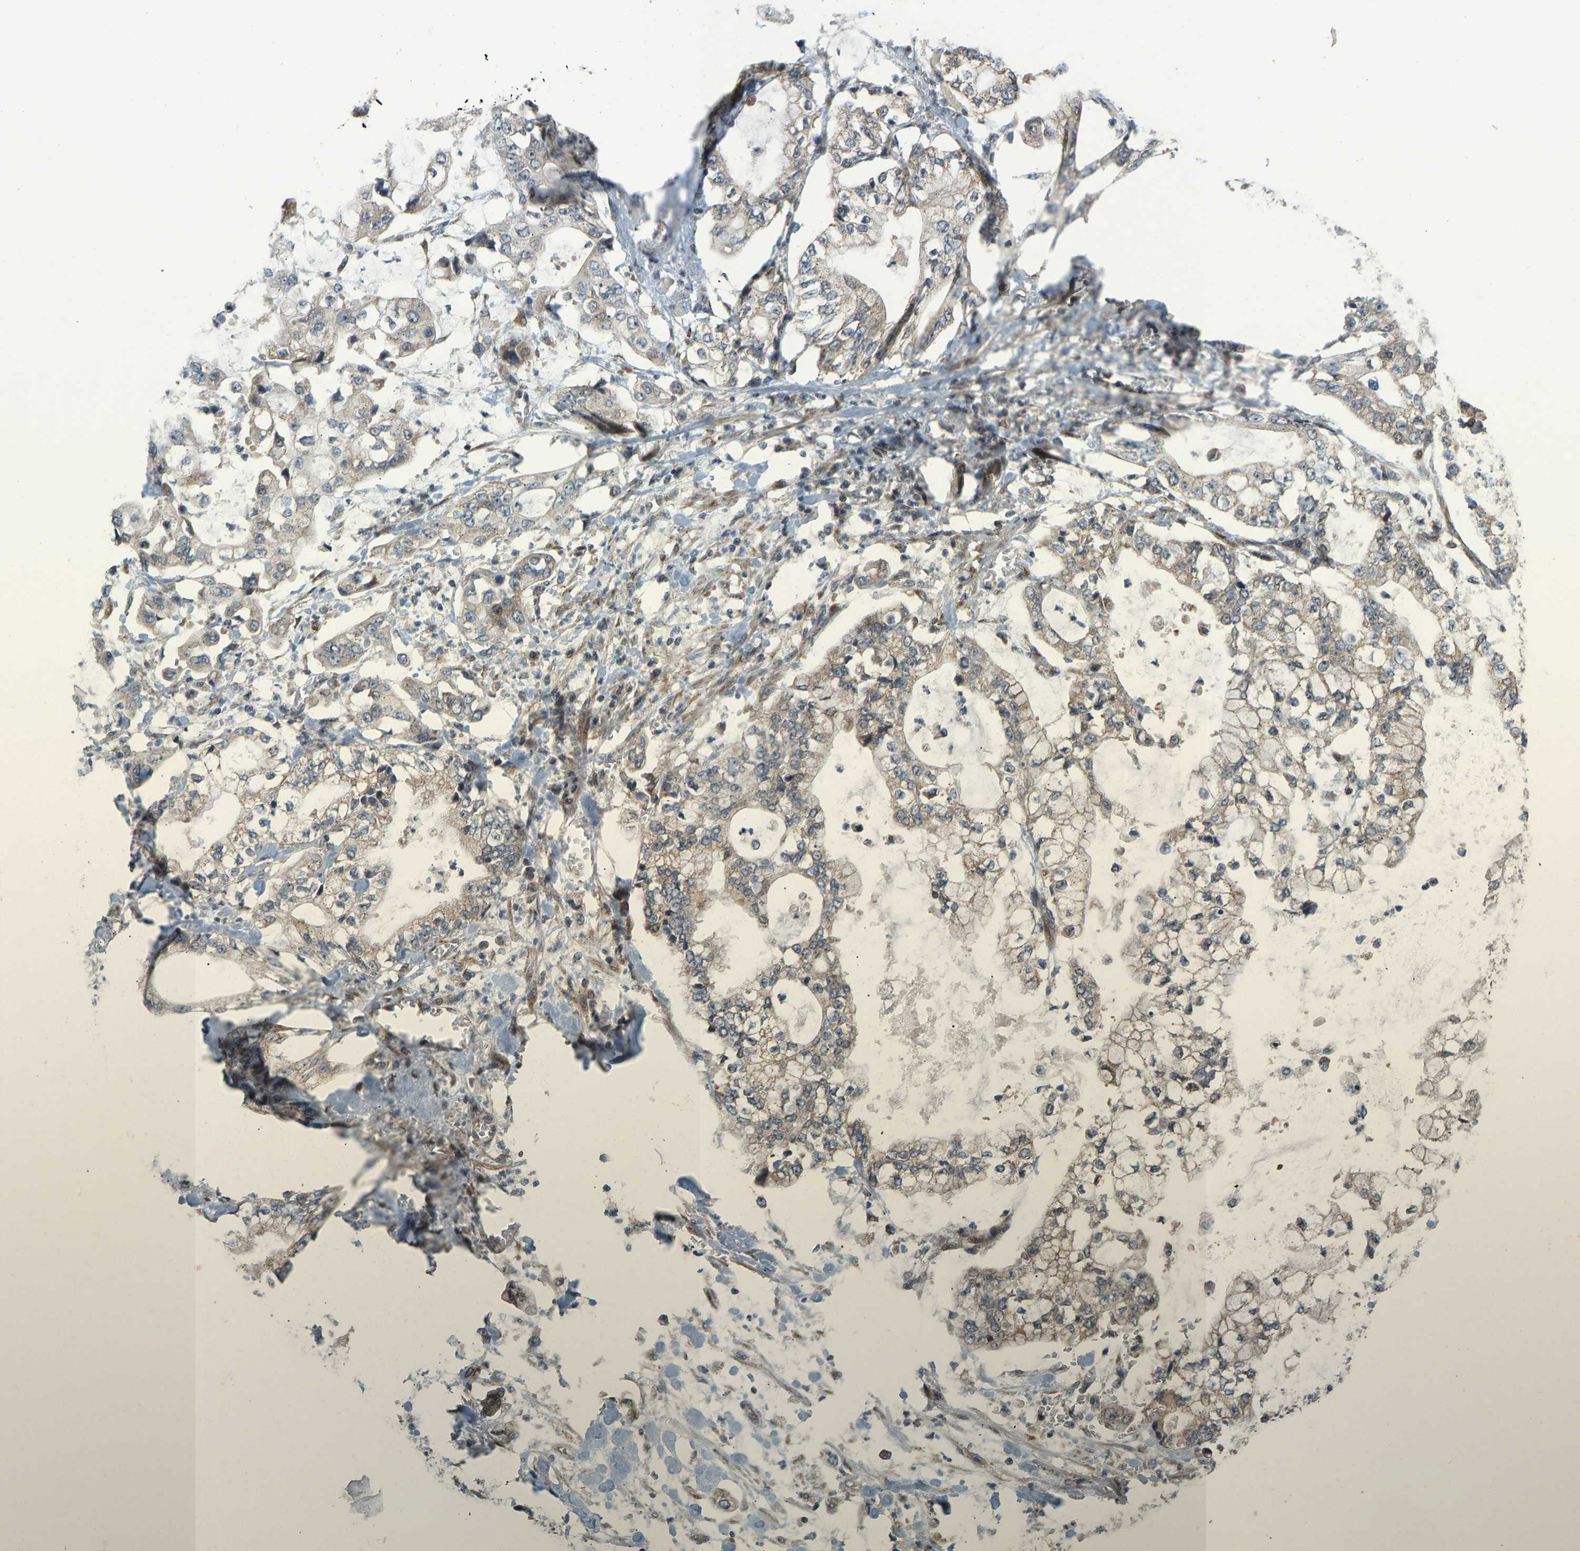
{"staining": {"intensity": "weak", "quantity": ">75%", "location": "cytoplasmic/membranous"}, "tissue": "stomach cancer", "cell_type": "Tumor cells", "image_type": "cancer", "snomed": [{"axis": "morphology", "description": "Adenocarcinoma, NOS"}, {"axis": "topography", "description": "Stomach"}], "caption": "Protein analysis of stomach cancer (adenocarcinoma) tissue displays weak cytoplasmic/membranous expression in approximately >75% of tumor cells.", "gene": "ACADS", "patient": {"sex": "male", "age": 76}}